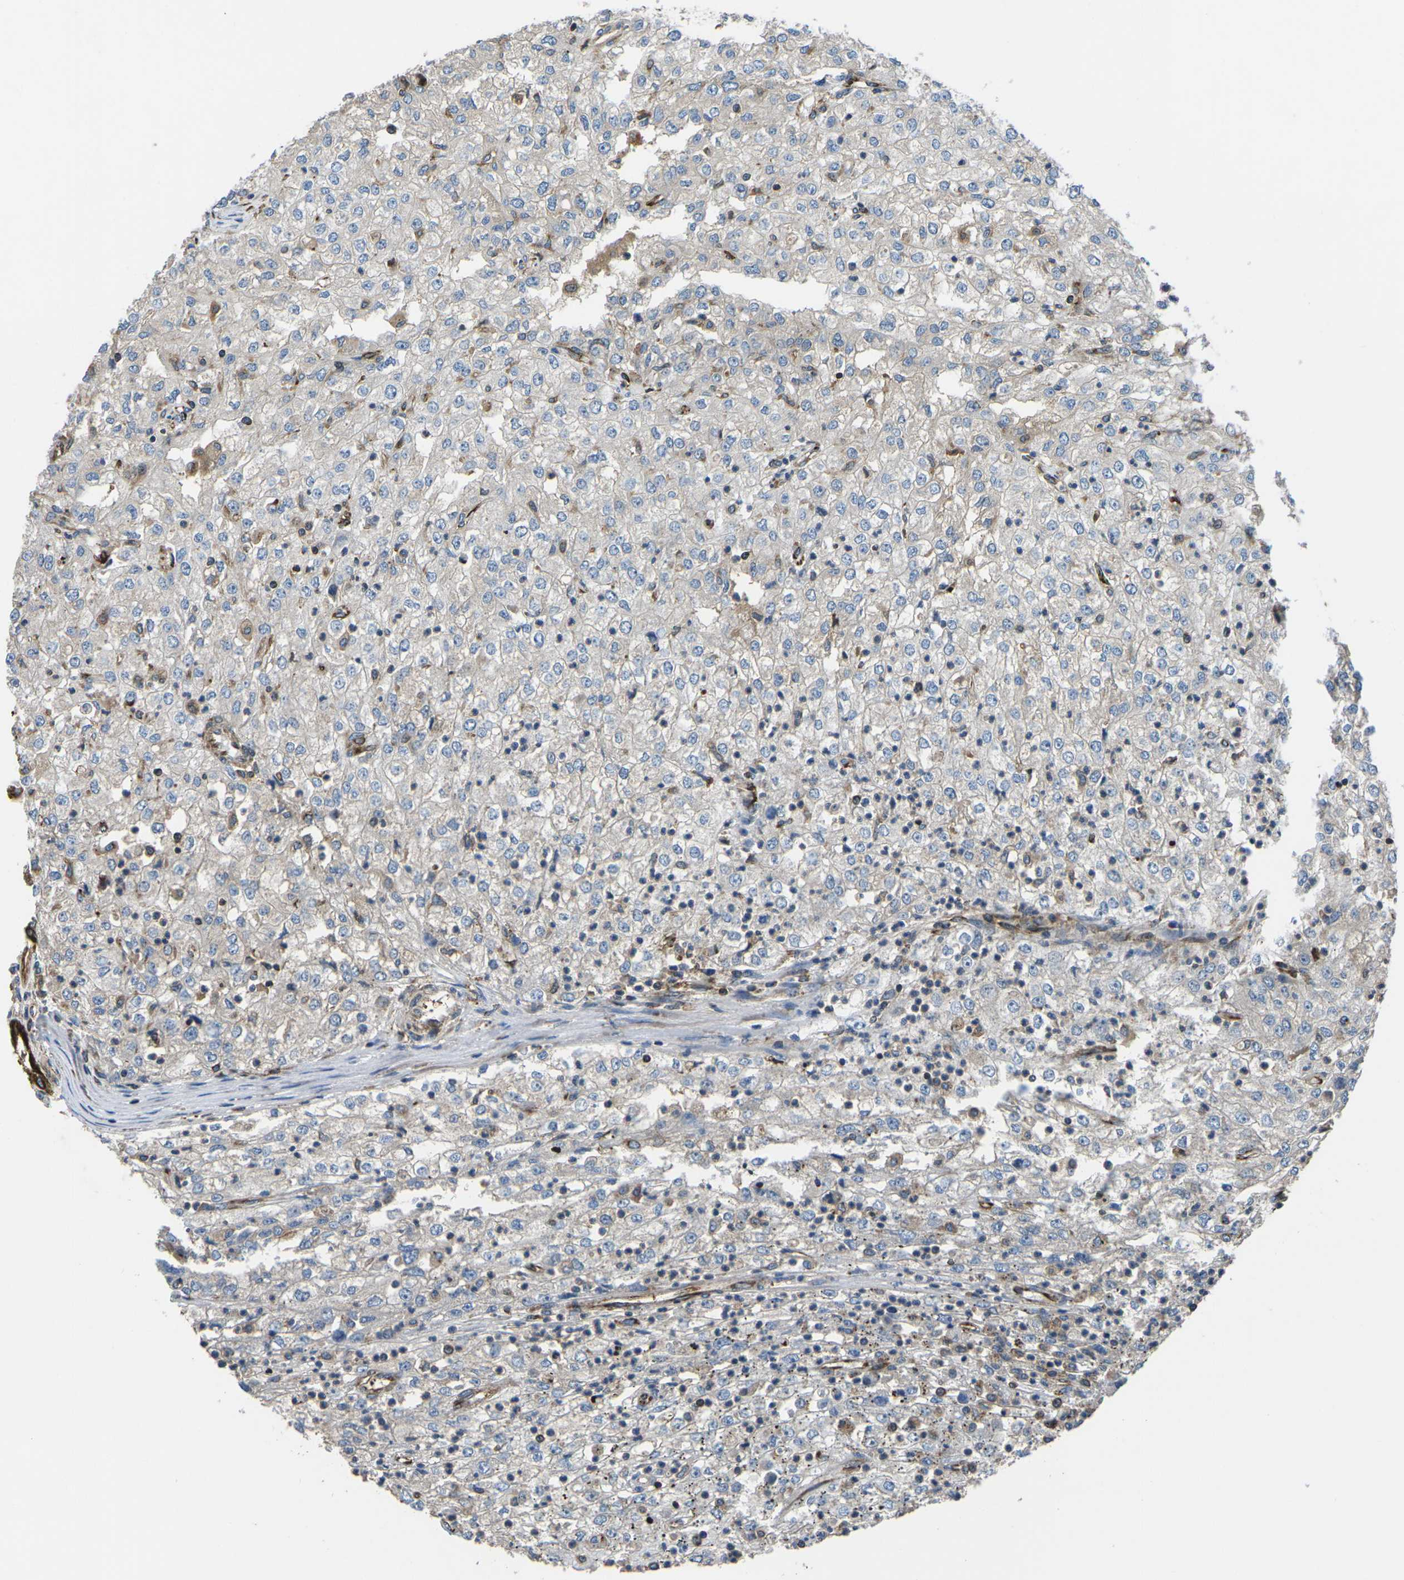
{"staining": {"intensity": "negative", "quantity": "none", "location": "none"}, "tissue": "renal cancer", "cell_type": "Tumor cells", "image_type": "cancer", "snomed": [{"axis": "morphology", "description": "Adenocarcinoma, NOS"}, {"axis": "topography", "description": "Kidney"}], "caption": "Micrograph shows no significant protein staining in tumor cells of adenocarcinoma (renal). (DAB (3,3'-diaminobenzidine) immunohistochemistry (IHC) visualized using brightfield microscopy, high magnification).", "gene": "KCNJ15", "patient": {"sex": "female", "age": 54}}